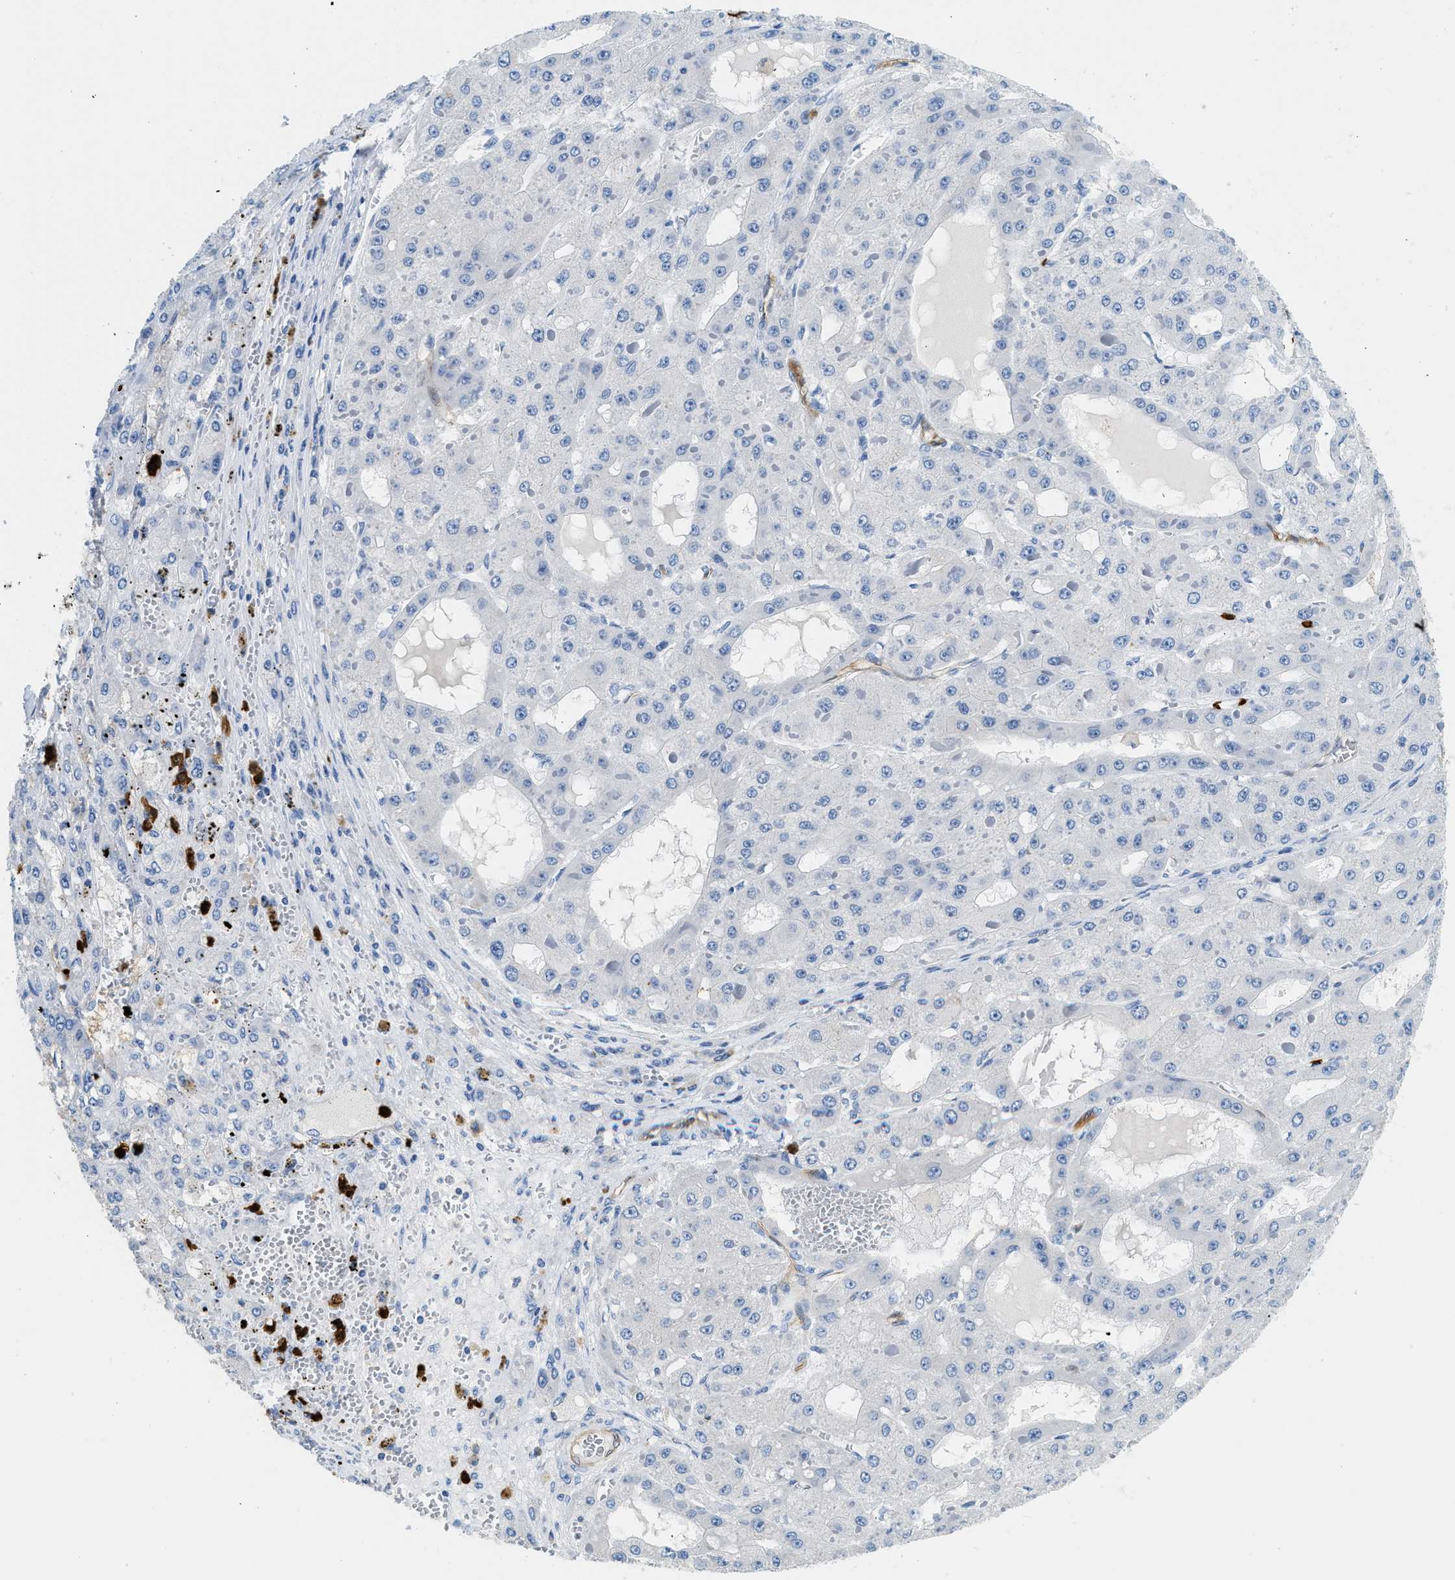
{"staining": {"intensity": "negative", "quantity": "none", "location": "none"}, "tissue": "liver cancer", "cell_type": "Tumor cells", "image_type": "cancer", "snomed": [{"axis": "morphology", "description": "Carcinoma, Hepatocellular, NOS"}, {"axis": "topography", "description": "Liver"}], "caption": "This is a photomicrograph of immunohistochemistry (IHC) staining of liver cancer, which shows no positivity in tumor cells. The staining is performed using DAB (3,3'-diaminobenzidine) brown chromogen with nuclei counter-stained in using hematoxylin.", "gene": "ANXA3", "patient": {"sex": "female", "age": 73}}